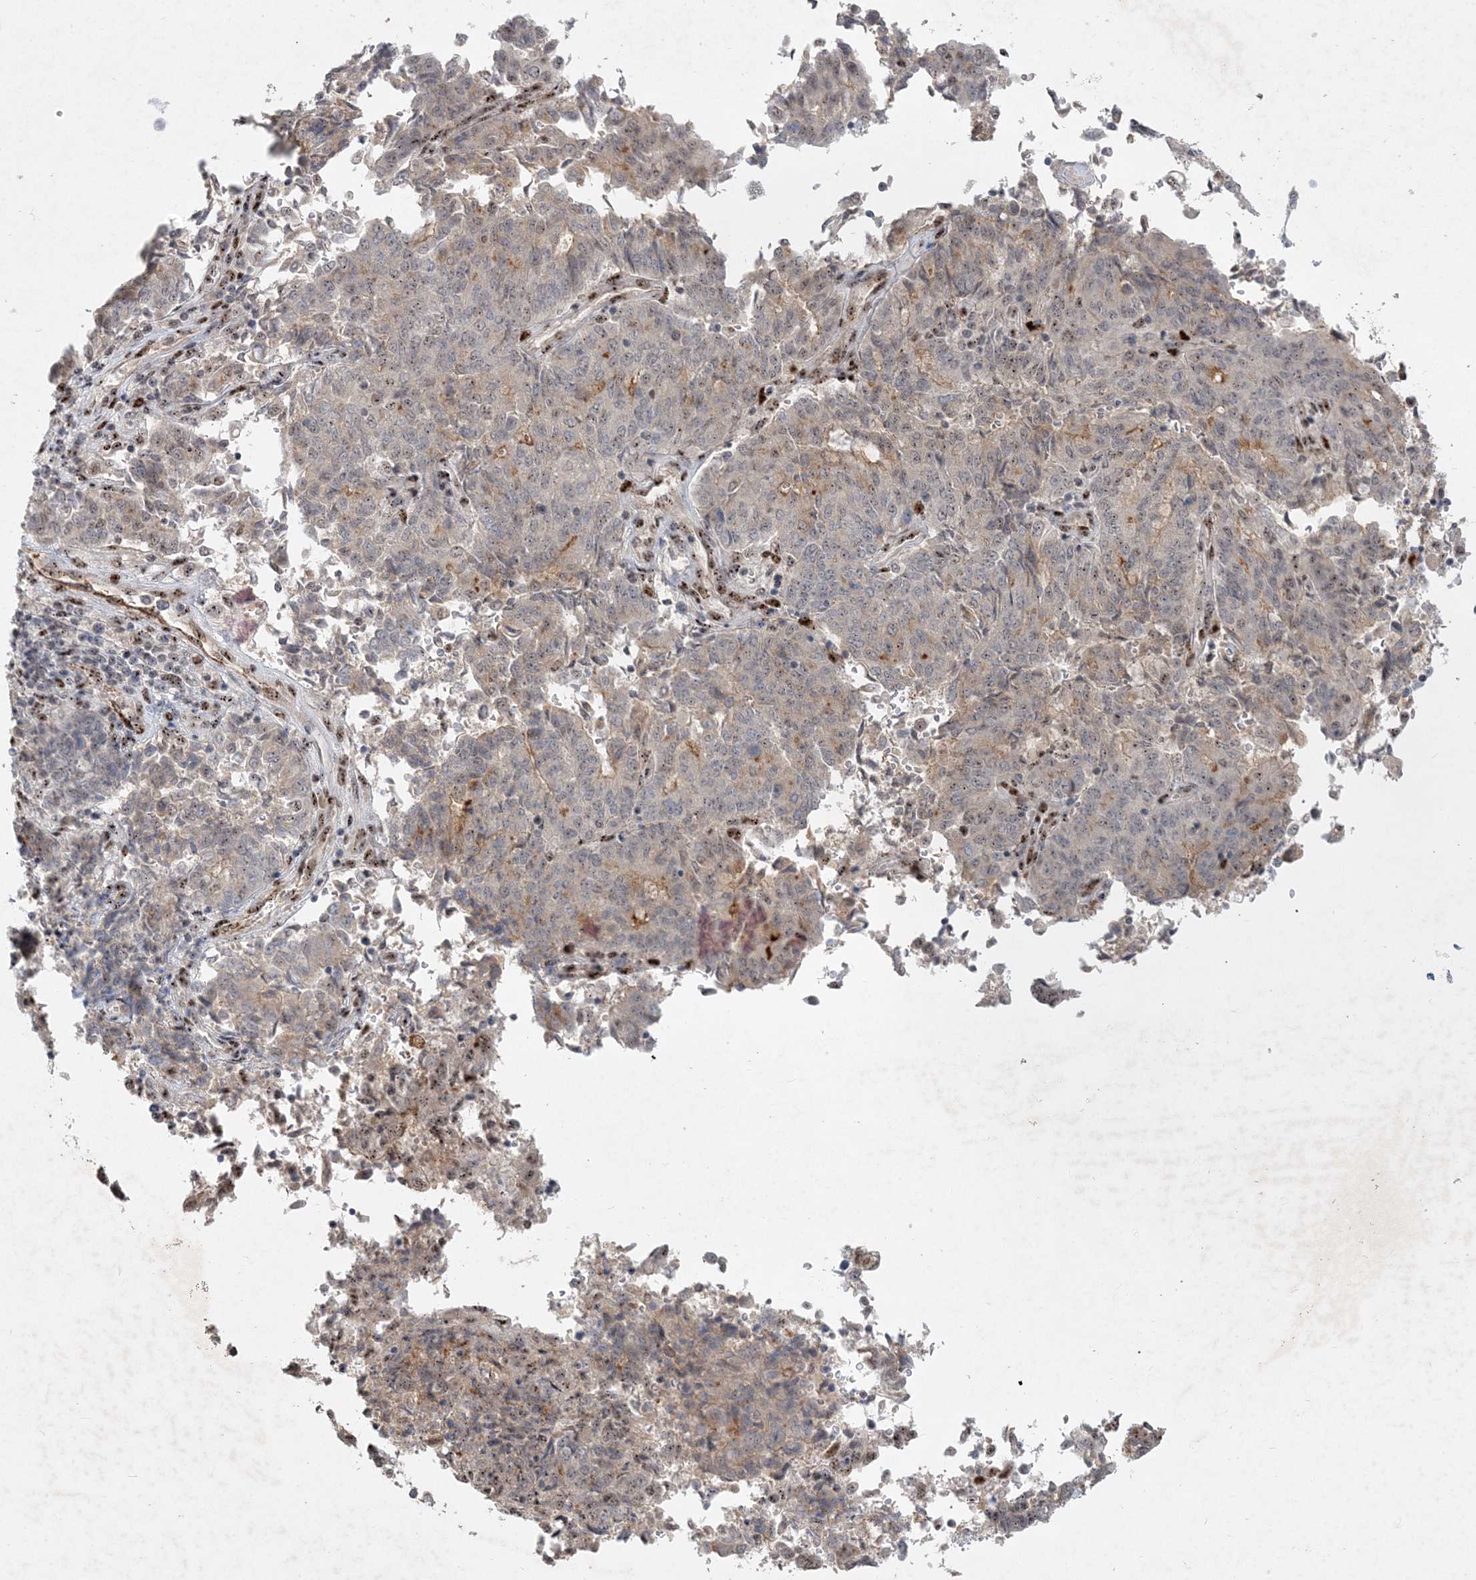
{"staining": {"intensity": "weak", "quantity": "<25%", "location": "nuclear"}, "tissue": "endometrial cancer", "cell_type": "Tumor cells", "image_type": "cancer", "snomed": [{"axis": "morphology", "description": "Adenocarcinoma, NOS"}, {"axis": "topography", "description": "Endometrium"}], "caption": "Photomicrograph shows no protein staining in tumor cells of endometrial cancer (adenocarcinoma) tissue.", "gene": "GIN1", "patient": {"sex": "female", "age": 80}}